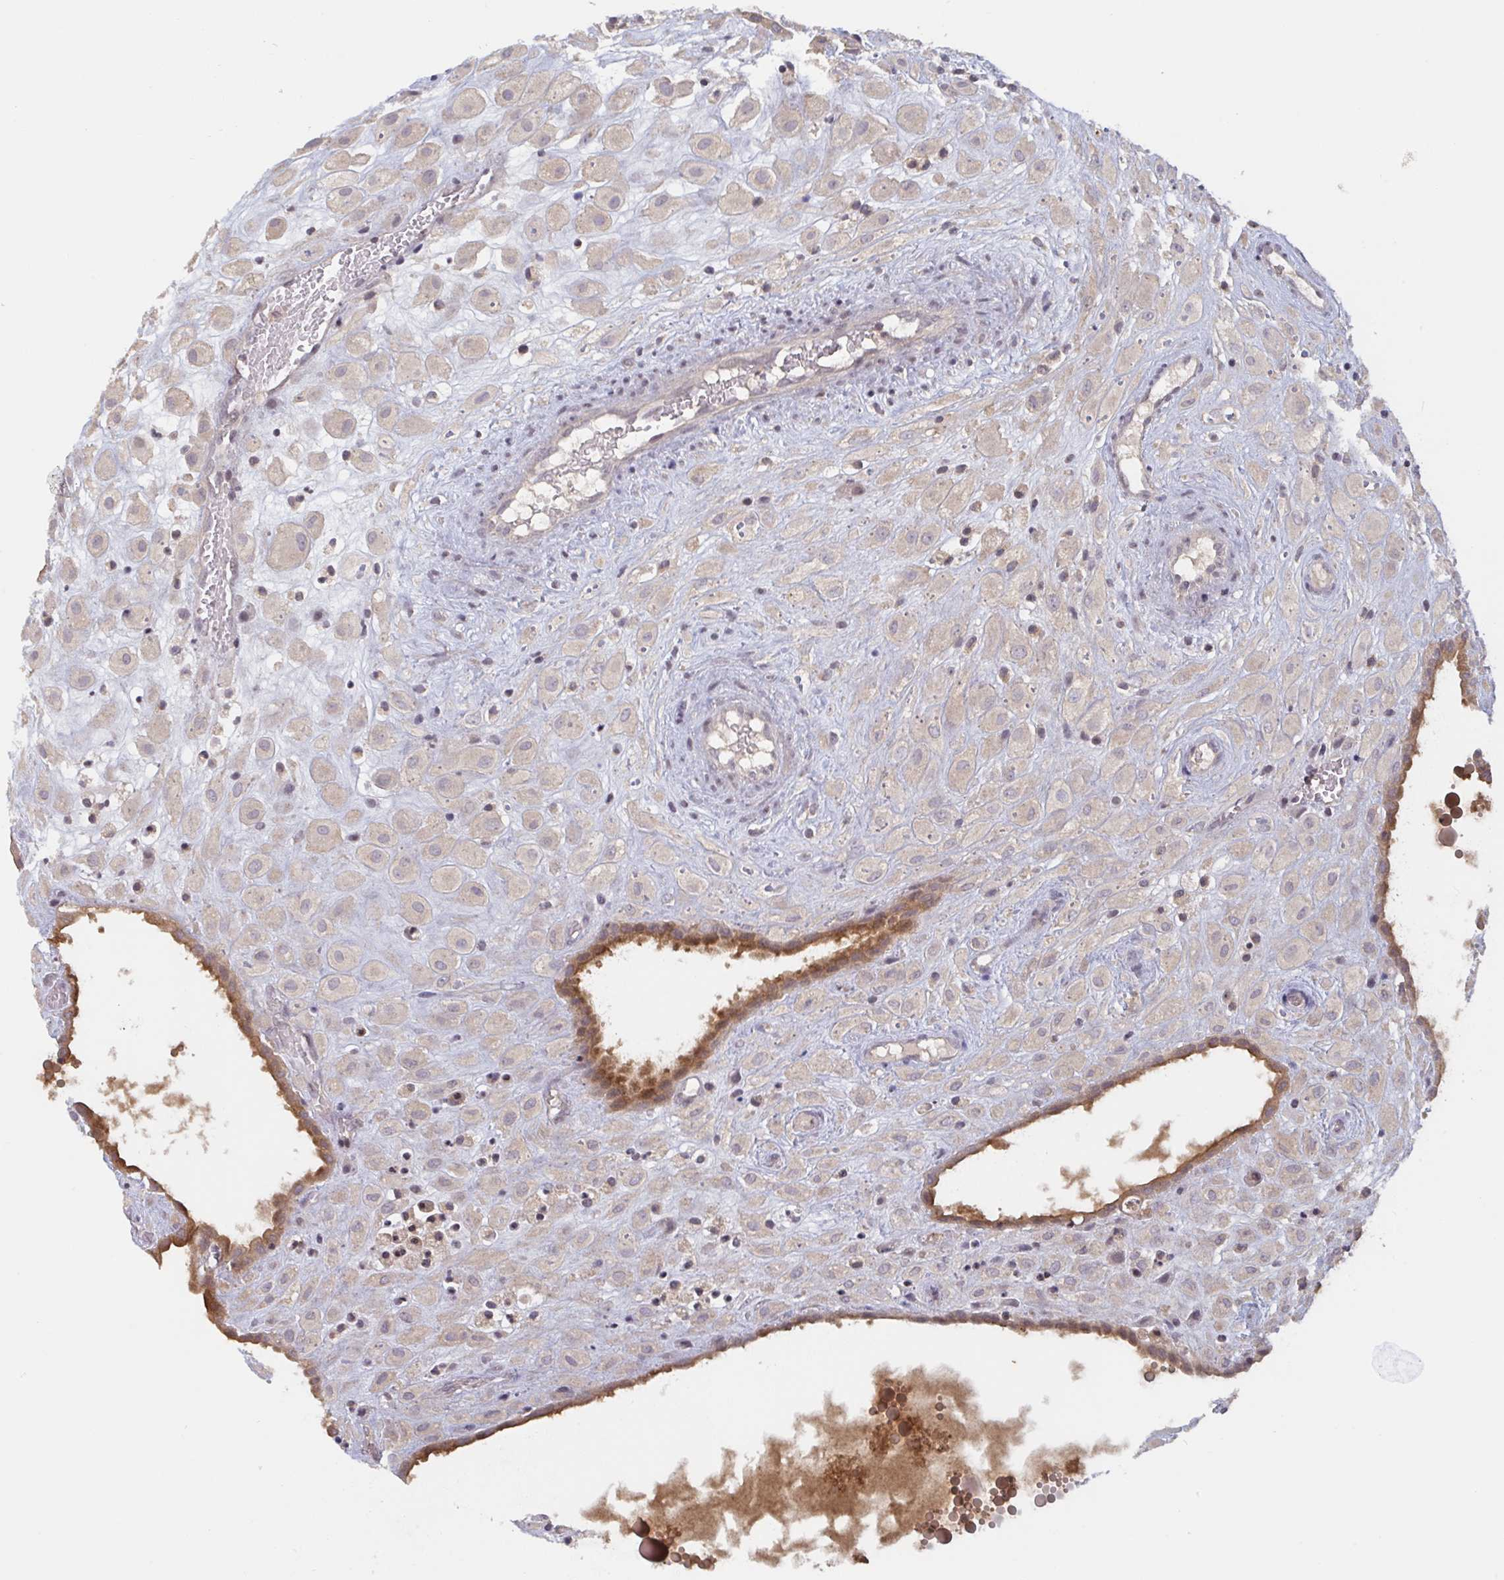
{"staining": {"intensity": "negative", "quantity": "none", "location": "none"}, "tissue": "placenta", "cell_type": "Decidual cells", "image_type": "normal", "snomed": [{"axis": "morphology", "description": "Normal tissue, NOS"}, {"axis": "topography", "description": "Placenta"}], "caption": "This is an immunohistochemistry histopathology image of normal human placenta. There is no staining in decidual cells.", "gene": "DCST1", "patient": {"sex": "female", "age": 24}}